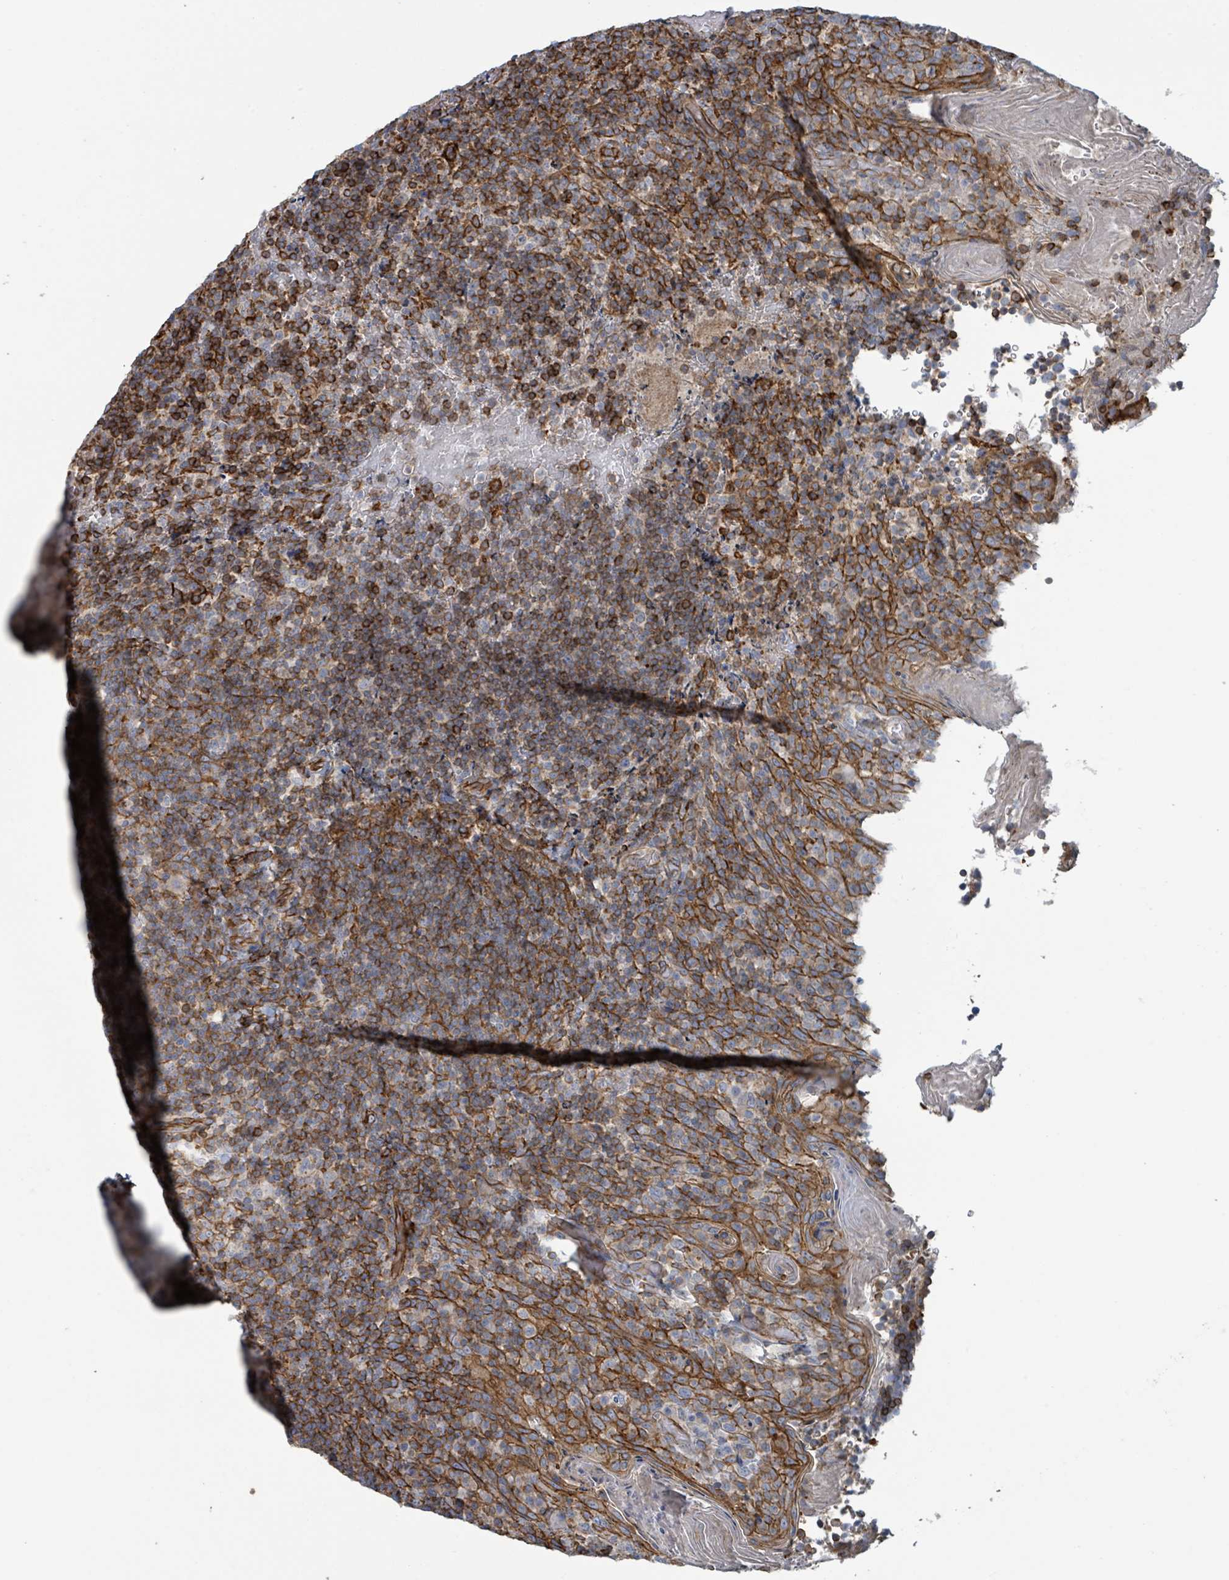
{"staining": {"intensity": "moderate", "quantity": "<25%", "location": "cytoplasmic/membranous"}, "tissue": "tonsil", "cell_type": "Germinal center cells", "image_type": "normal", "snomed": [{"axis": "morphology", "description": "Normal tissue, NOS"}, {"axis": "topography", "description": "Tonsil"}], "caption": "Protein expression by immunohistochemistry (IHC) exhibits moderate cytoplasmic/membranous staining in about <25% of germinal center cells in normal tonsil. (DAB (3,3'-diaminobenzidine) IHC with brightfield microscopy, high magnification).", "gene": "LDOC1", "patient": {"sex": "female", "age": 10}}